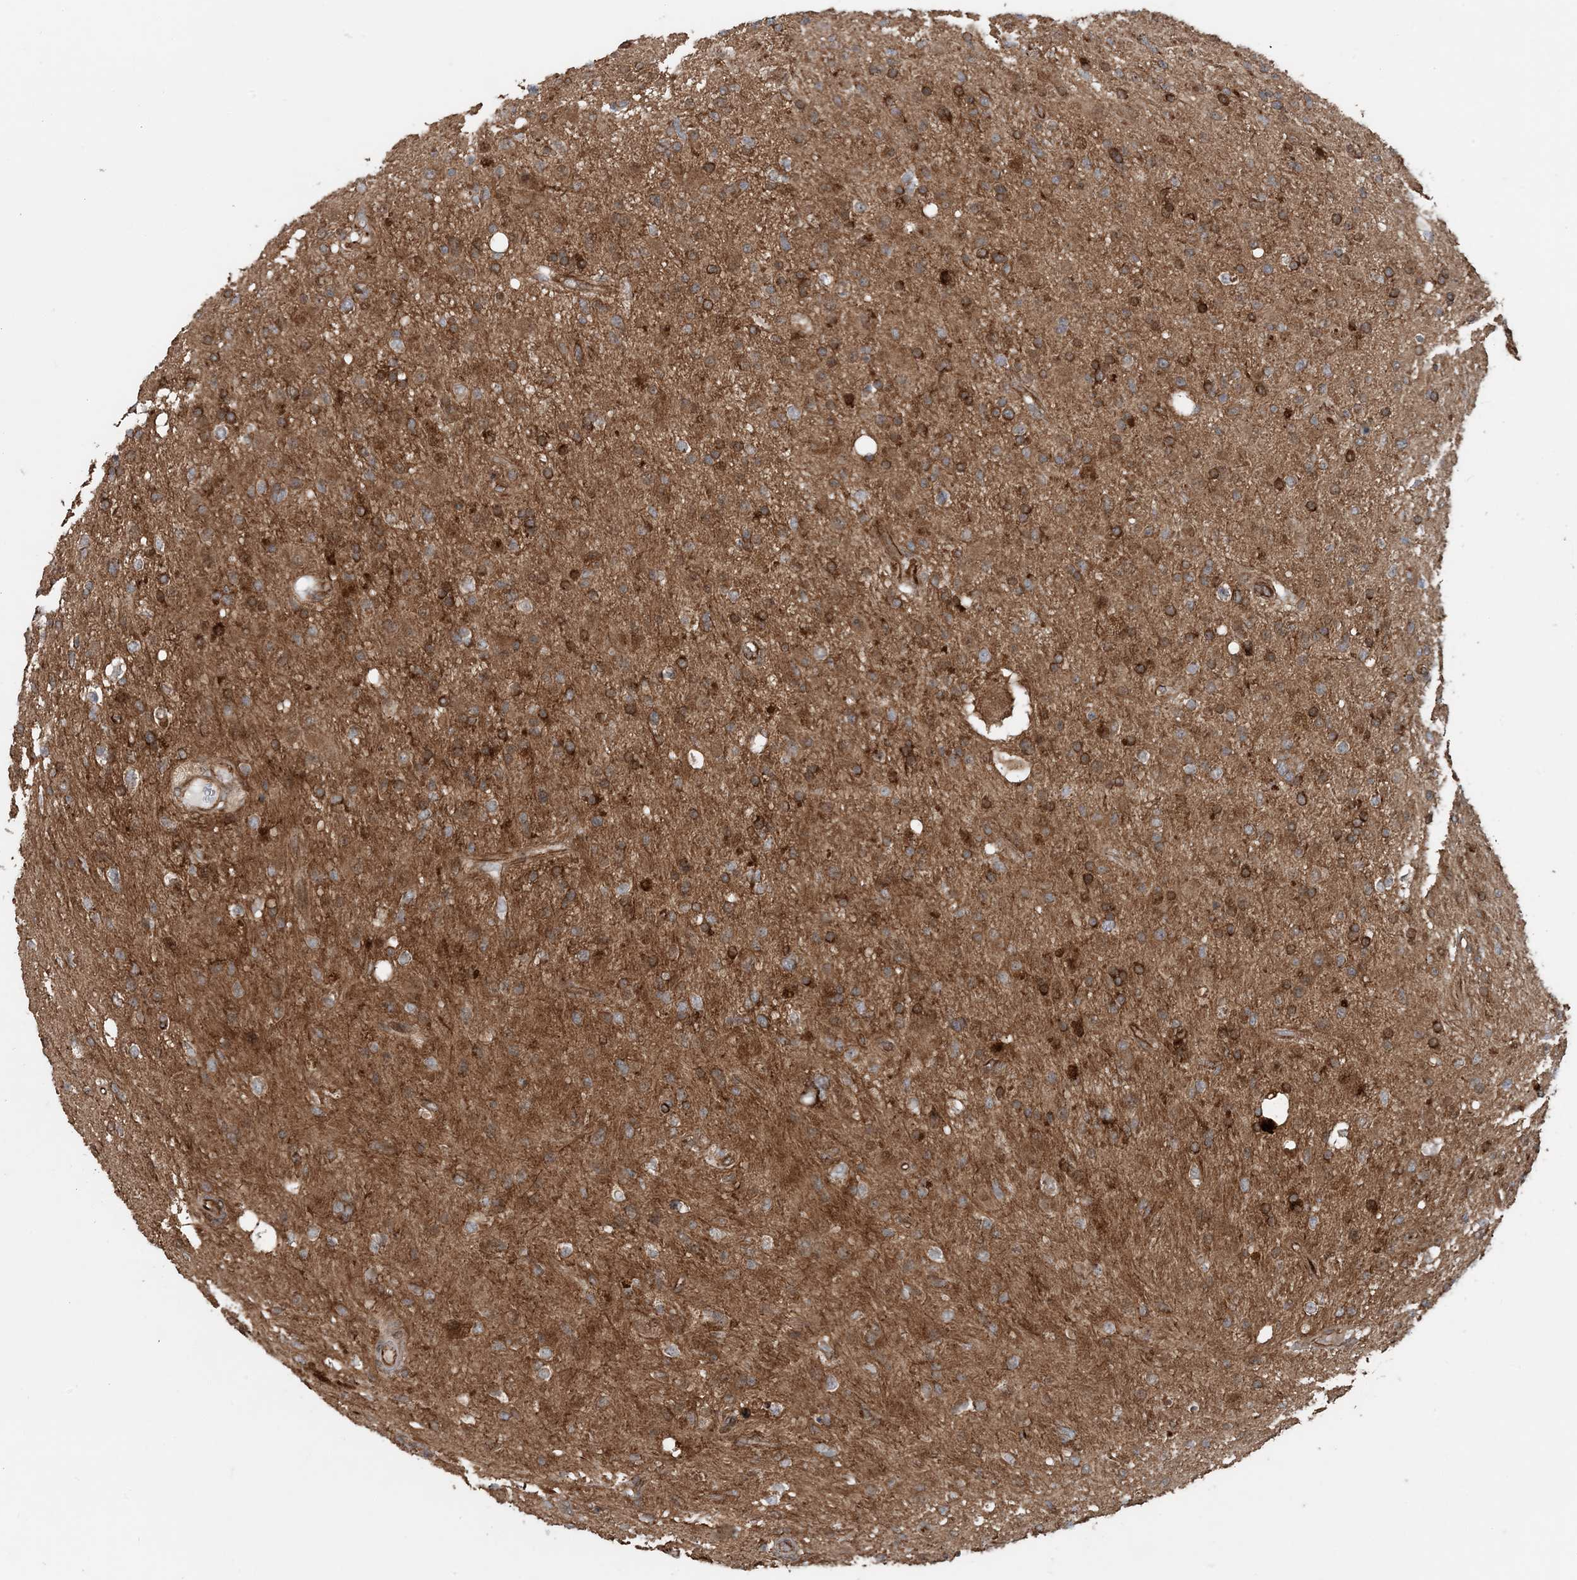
{"staining": {"intensity": "strong", "quantity": "25%-75%", "location": "cytoplasmic/membranous"}, "tissue": "glioma", "cell_type": "Tumor cells", "image_type": "cancer", "snomed": [{"axis": "morphology", "description": "Glioma, malignant, High grade"}, {"axis": "topography", "description": "Brain"}], "caption": "Protein expression by immunohistochemistry demonstrates strong cytoplasmic/membranous staining in approximately 25%-75% of tumor cells in malignant glioma (high-grade).", "gene": "EDEM2", "patient": {"sex": "male", "age": 33}}